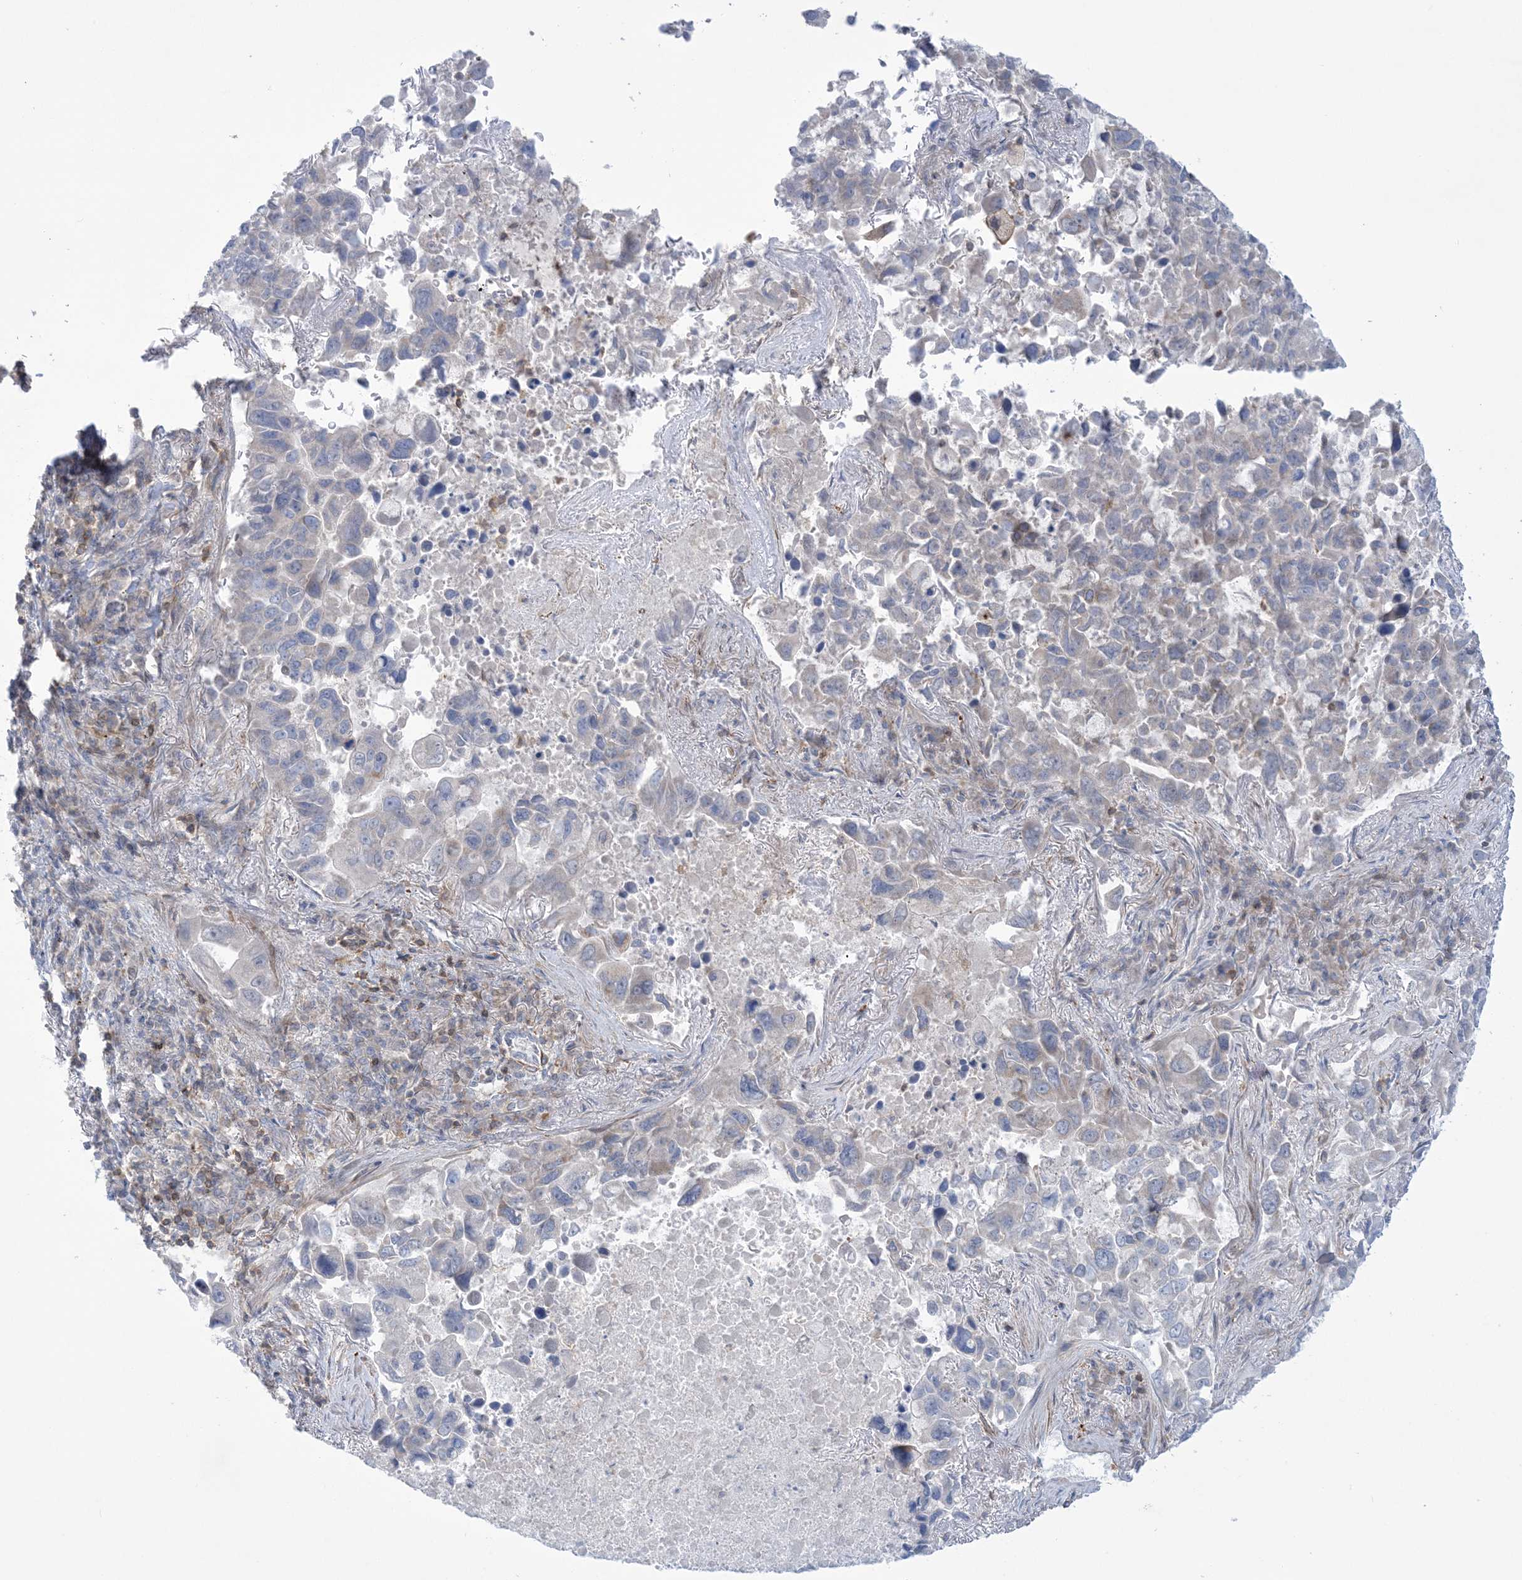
{"staining": {"intensity": "negative", "quantity": "none", "location": "none"}, "tissue": "lung cancer", "cell_type": "Tumor cells", "image_type": "cancer", "snomed": [{"axis": "morphology", "description": "Adenocarcinoma, NOS"}, {"axis": "topography", "description": "Lung"}], "caption": "Lung cancer was stained to show a protein in brown. There is no significant positivity in tumor cells. Nuclei are stained in blue.", "gene": "ARHGAP30", "patient": {"sex": "male", "age": 64}}